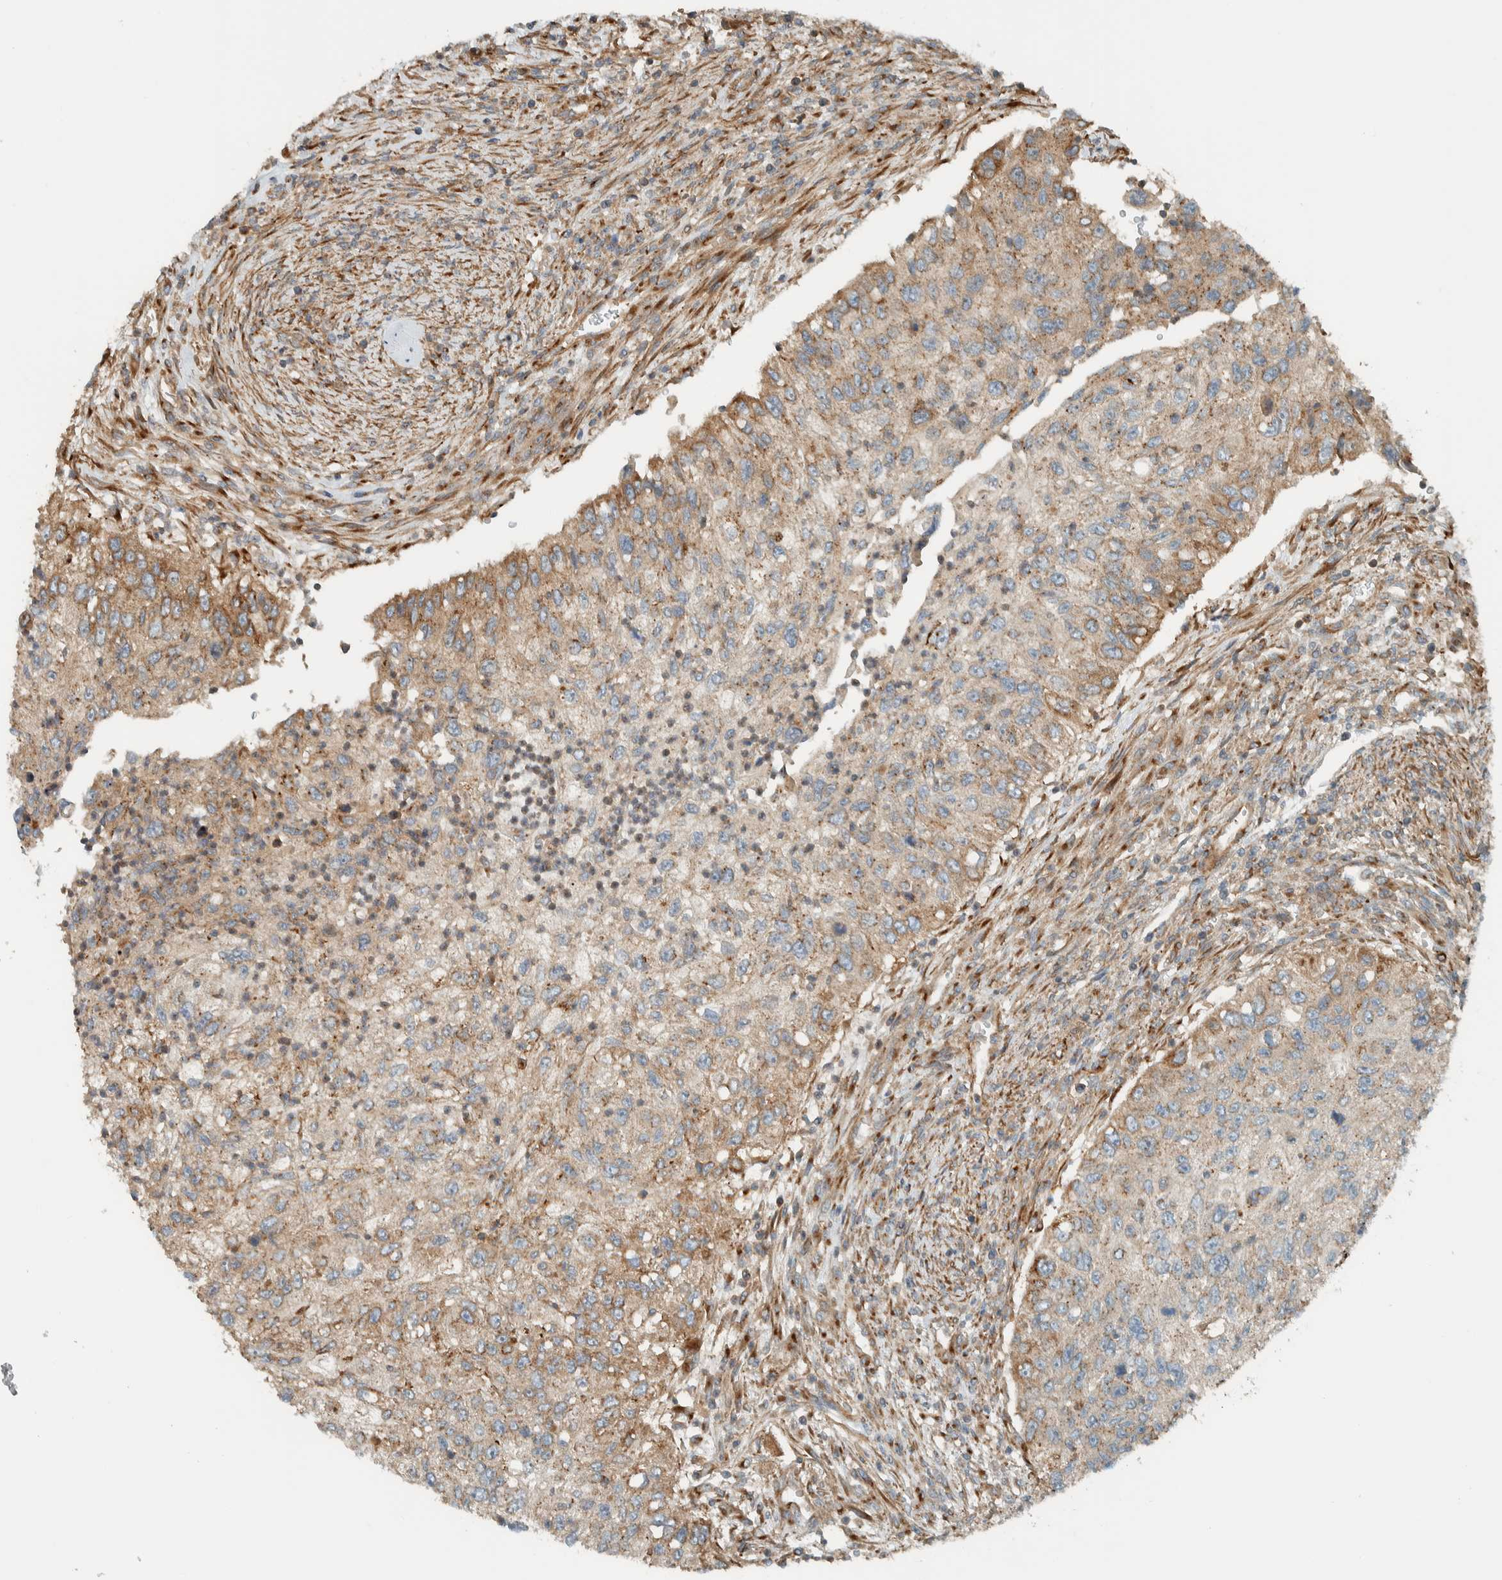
{"staining": {"intensity": "moderate", "quantity": "25%-75%", "location": "cytoplasmic/membranous"}, "tissue": "urothelial cancer", "cell_type": "Tumor cells", "image_type": "cancer", "snomed": [{"axis": "morphology", "description": "Urothelial carcinoma, High grade"}, {"axis": "topography", "description": "Urinary bladder"}], "caption": "Tumor cells demonstrate medium levels of moderate cytoplasmic/membranous positivity in approximately 25%-75% of cells in urothelial cancer. (DAB IHC, brown staining for protein, blue staining for nuclei).", "gene": "EXOC7", "patient": {"sex": "female", "age": 60}}